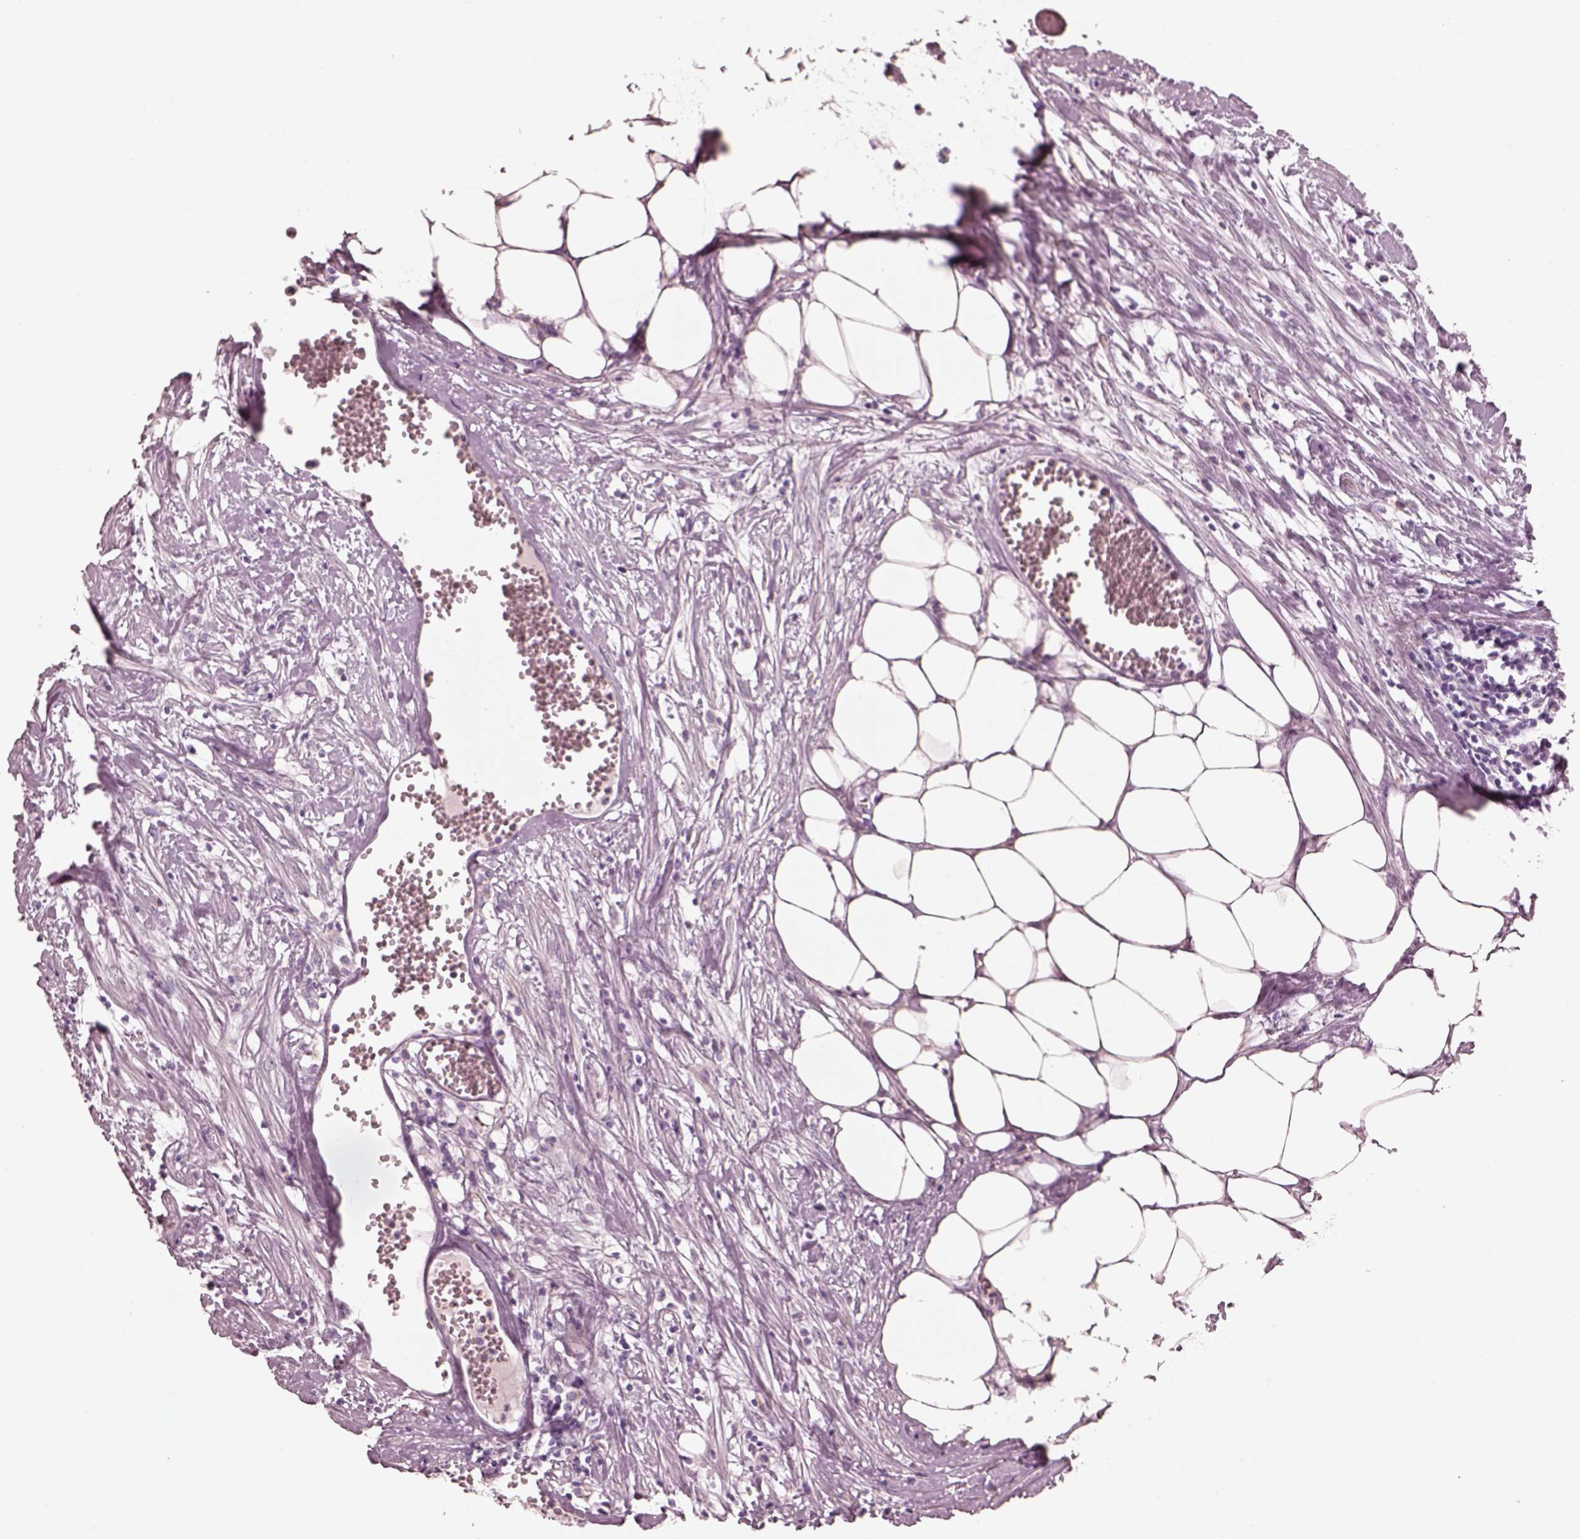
{"staining": {"intensity": "negative", "quantity": "none", "location": "none"}, "tissue": "carcinoid", "cell_type": "Tumor cells", "image_type": "cancer", "snomed": [{"axis": "morphology", "description": "Carcinoid, malignant, NOS"}, {"axis": "topography", "description": "Colon"}], "caption": "There is no significant staining in tumor cells of carcinoid (malignant).", "gene": "CADM2", "patient": {"sex": "male", "age": 81}}